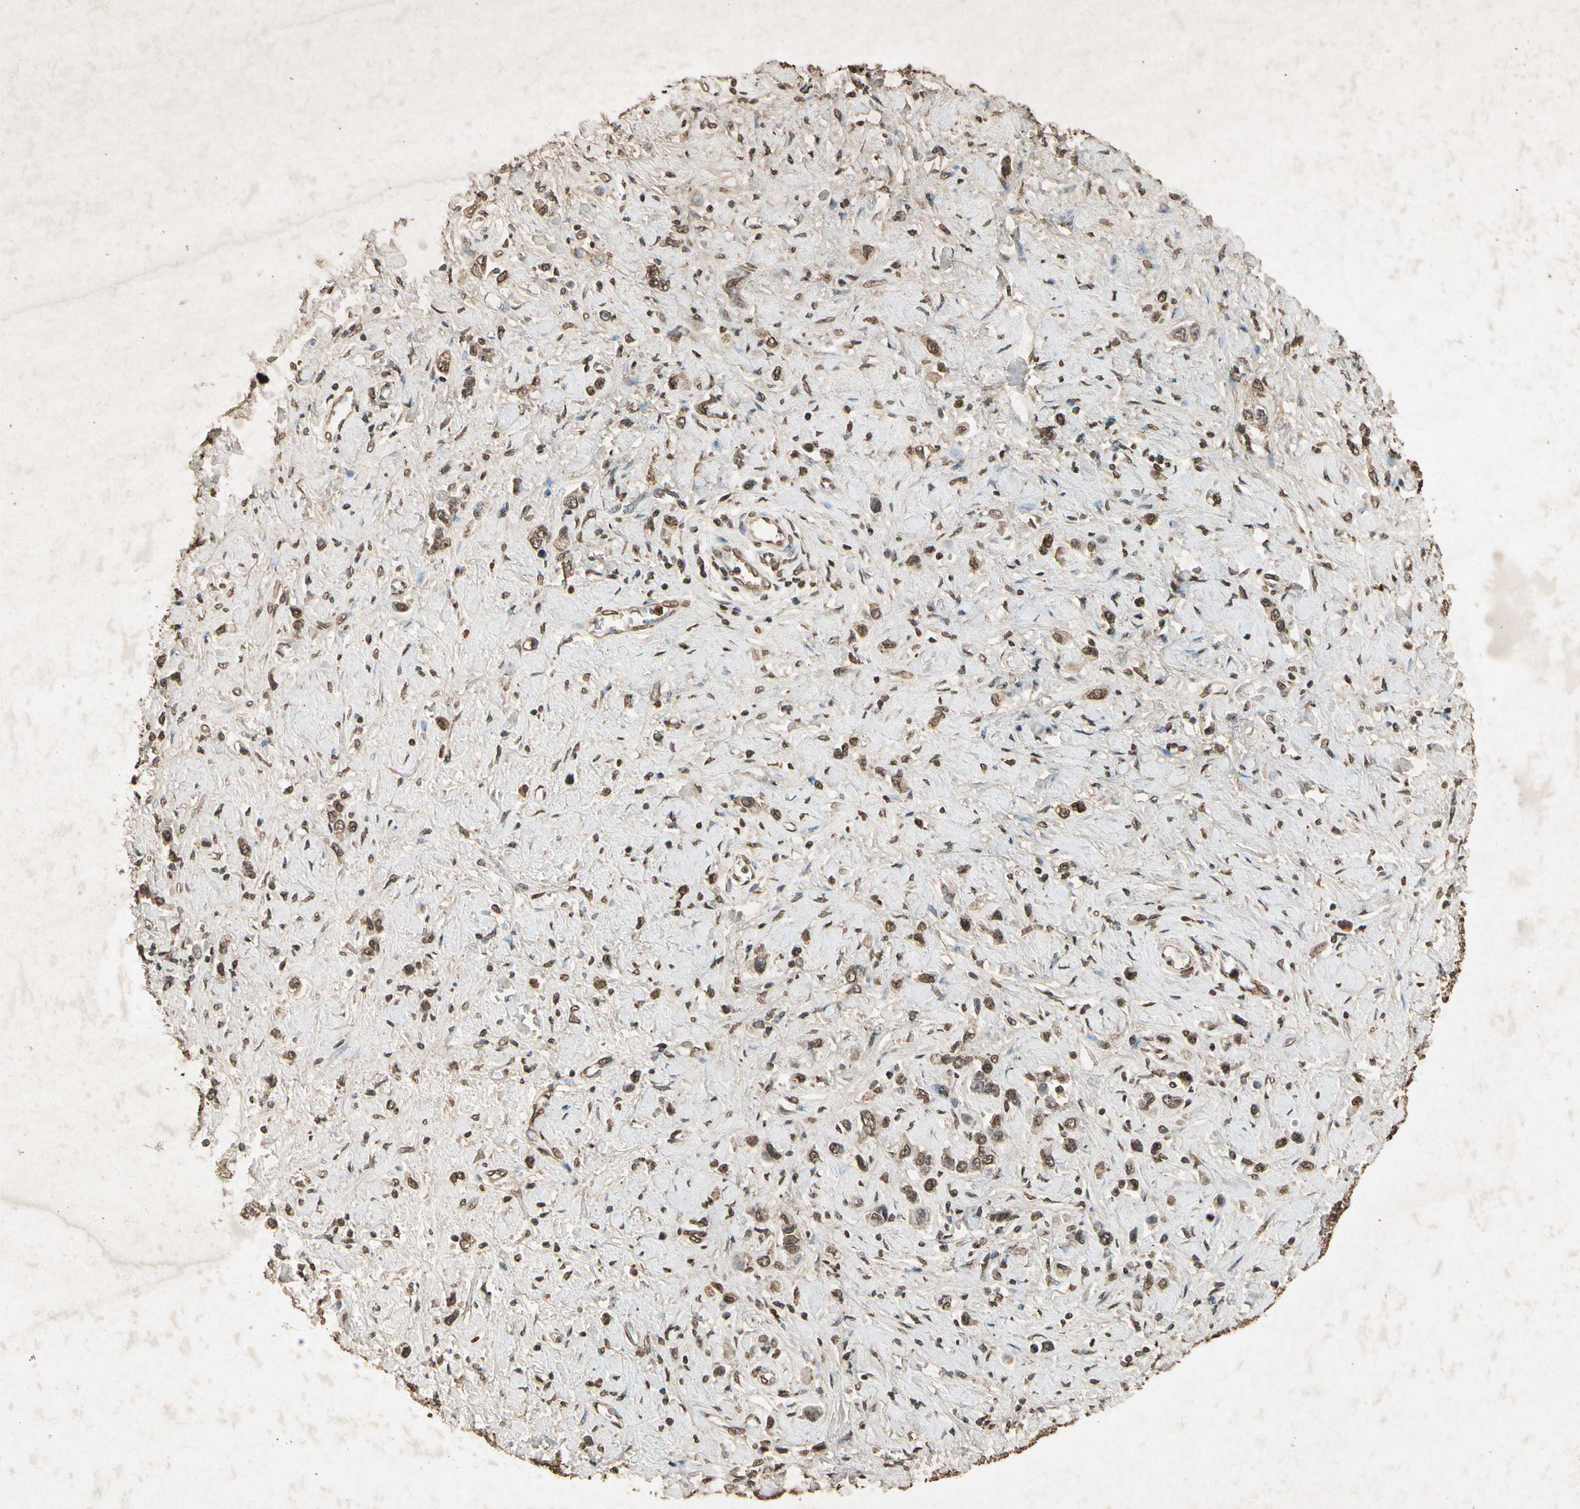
{"staining": {"intensity": "weak", "quantity": "25%-75%", "location": "cytoplasmic/membranous,nuclear"}, "tissue": "stomach cancer", "cell_type": "Tumor cells", "image_type": "cancer", "snomed": [{"axis": "morphology", "description": "Normal tissue, NOS"}, {"axis": "morphology", "description": "Adenocarcinoma, NOS"}, {"axis": "topography", "description": "Stomach, upper"}, {"axis": "topography", "description": "Stomach"}], "caption": "An image of human stomach cancer stained for a protein shows weak cytoplasmic/membranous and nuclear brown staining in tumor cells.", "gene": "GC", "patient": {"sex": "female", "age": 65}}